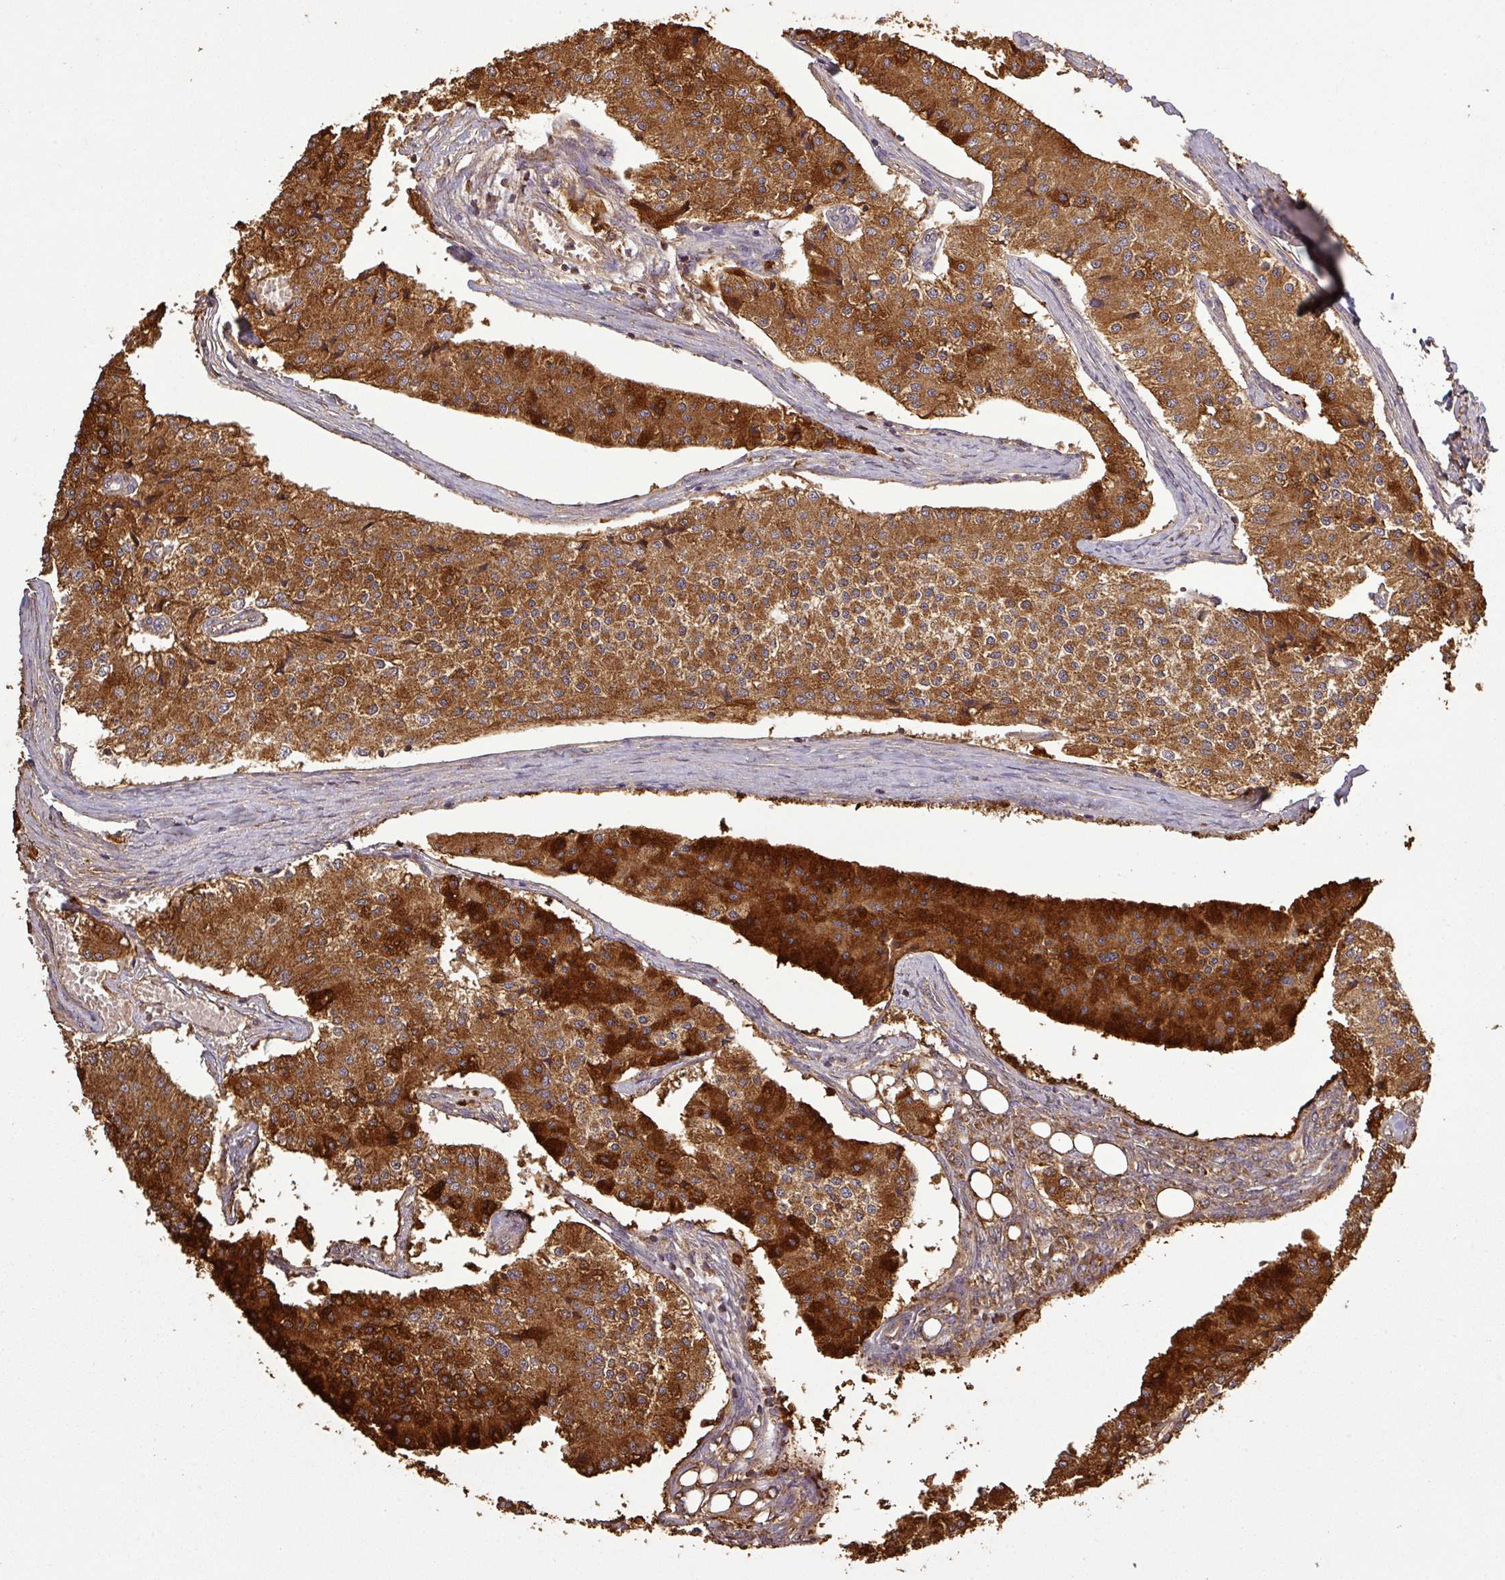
{"staining": {"intensity": "strong", "quantity": ">75%", "location": "cytoplasmic/membranous"}, "tissue": "carcinoid", "cell_type": "Tumor cells", "image_type": "cancer", "snomed": [{"axis": "morphology", "description": "Carcinoid, malignant, NOS"}, {"axis": "topography", "description": "Colon"}], "caption": "Carcinoid was stained to show a protein in brown. There is high levels of strong cytoplasmic/membranous positivity in about >75% of tumor cells. The protein of interest is shown in brown color, while the nuclei are stained blue.", "gene": "PLEKHM1", "patient": {"sex": "female", "age": 52}}